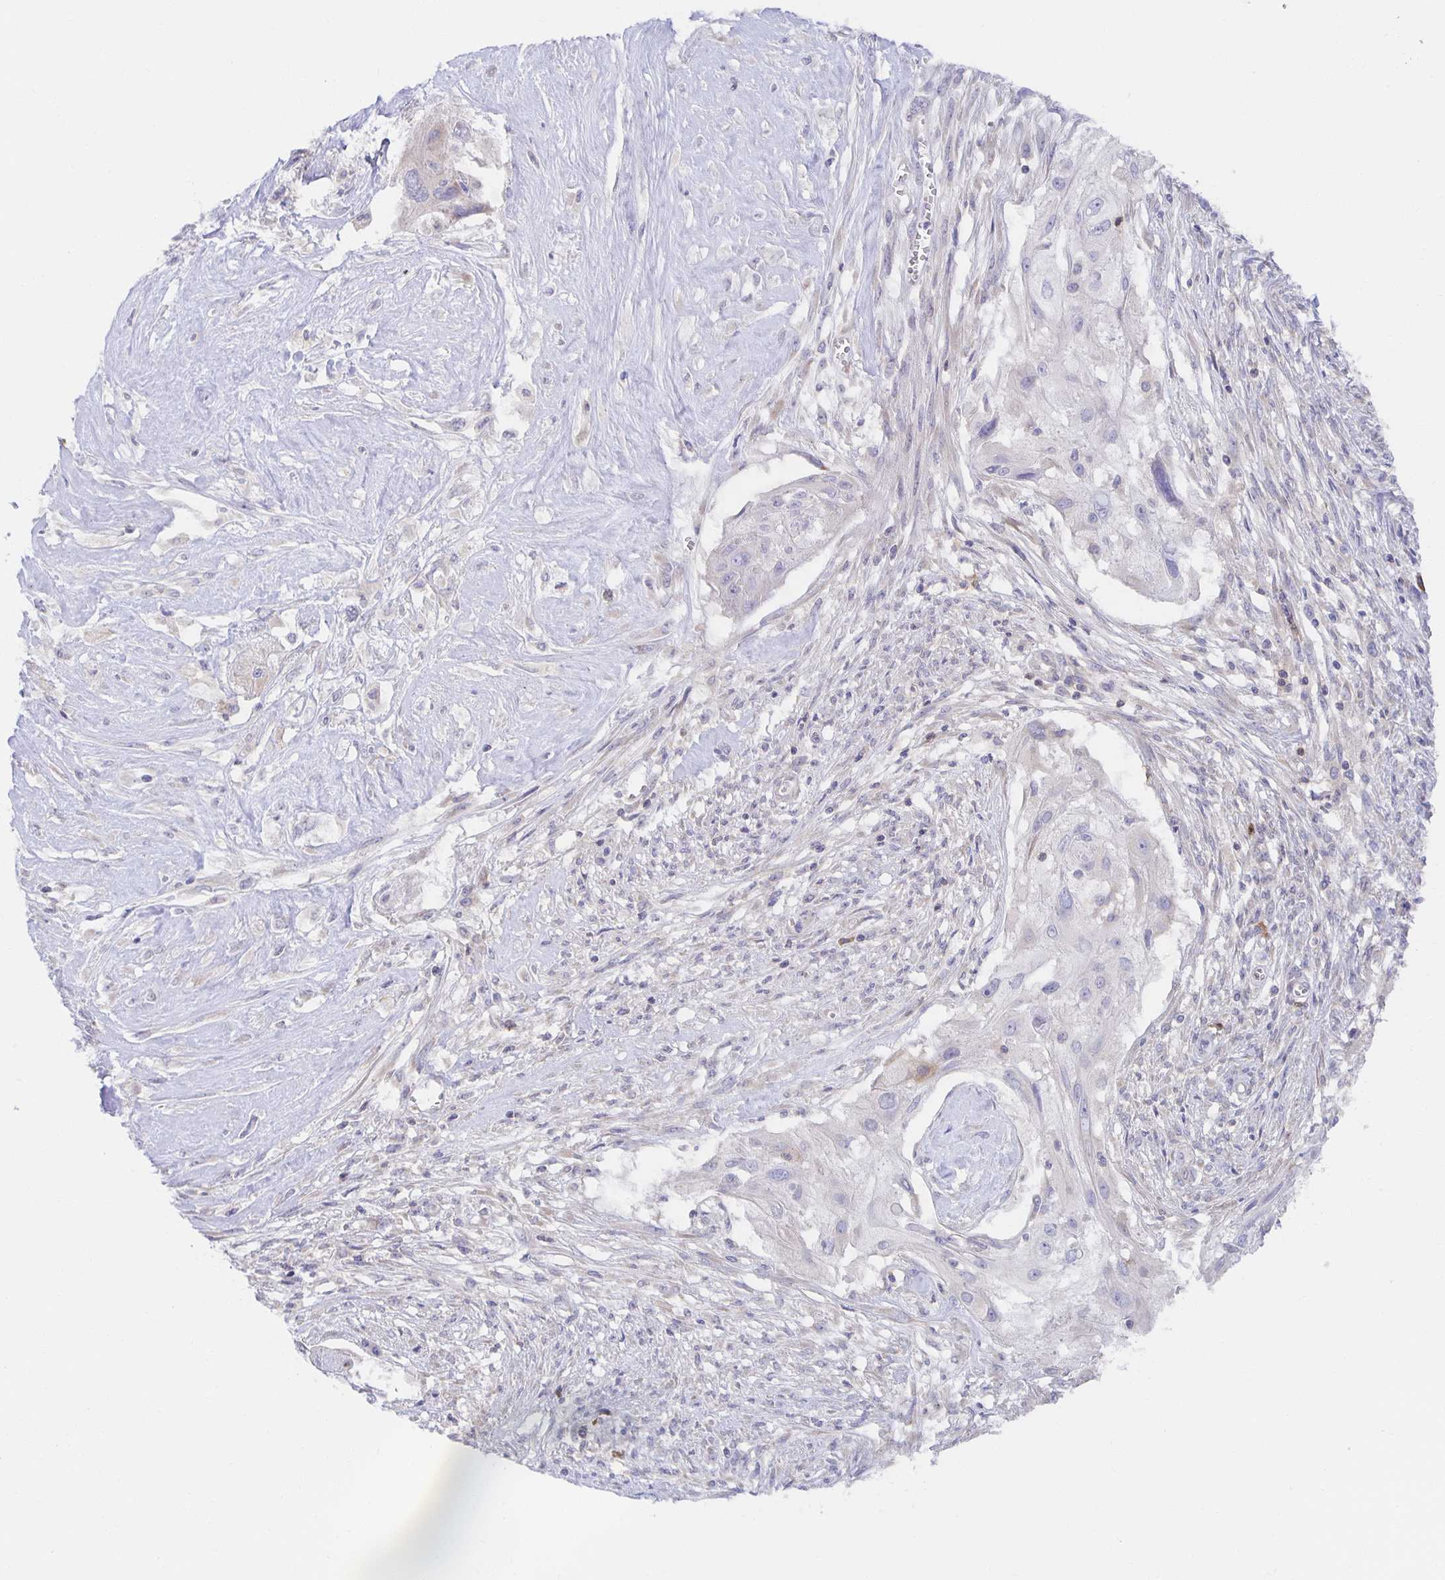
{"staining": {"intensity": "negative", "quantity": "none", "location": "none"}, "tissue": "cervical cancer", "cell_type": "Tumor cells", "image_type": "cancer", "snomed": [{"axis": "morphology", "description": "Squamous cell carcinoma, NOS"}, {"axis": "topography", "description": "Cervix"}], "caption": "A high-resolution photomicrograph shows IHC staining of cervical squamous cell carcinoma, which shows no significant expression in tumor cells.", "gene": "BAD", "patient": {"sex": "female", "age": 49}}